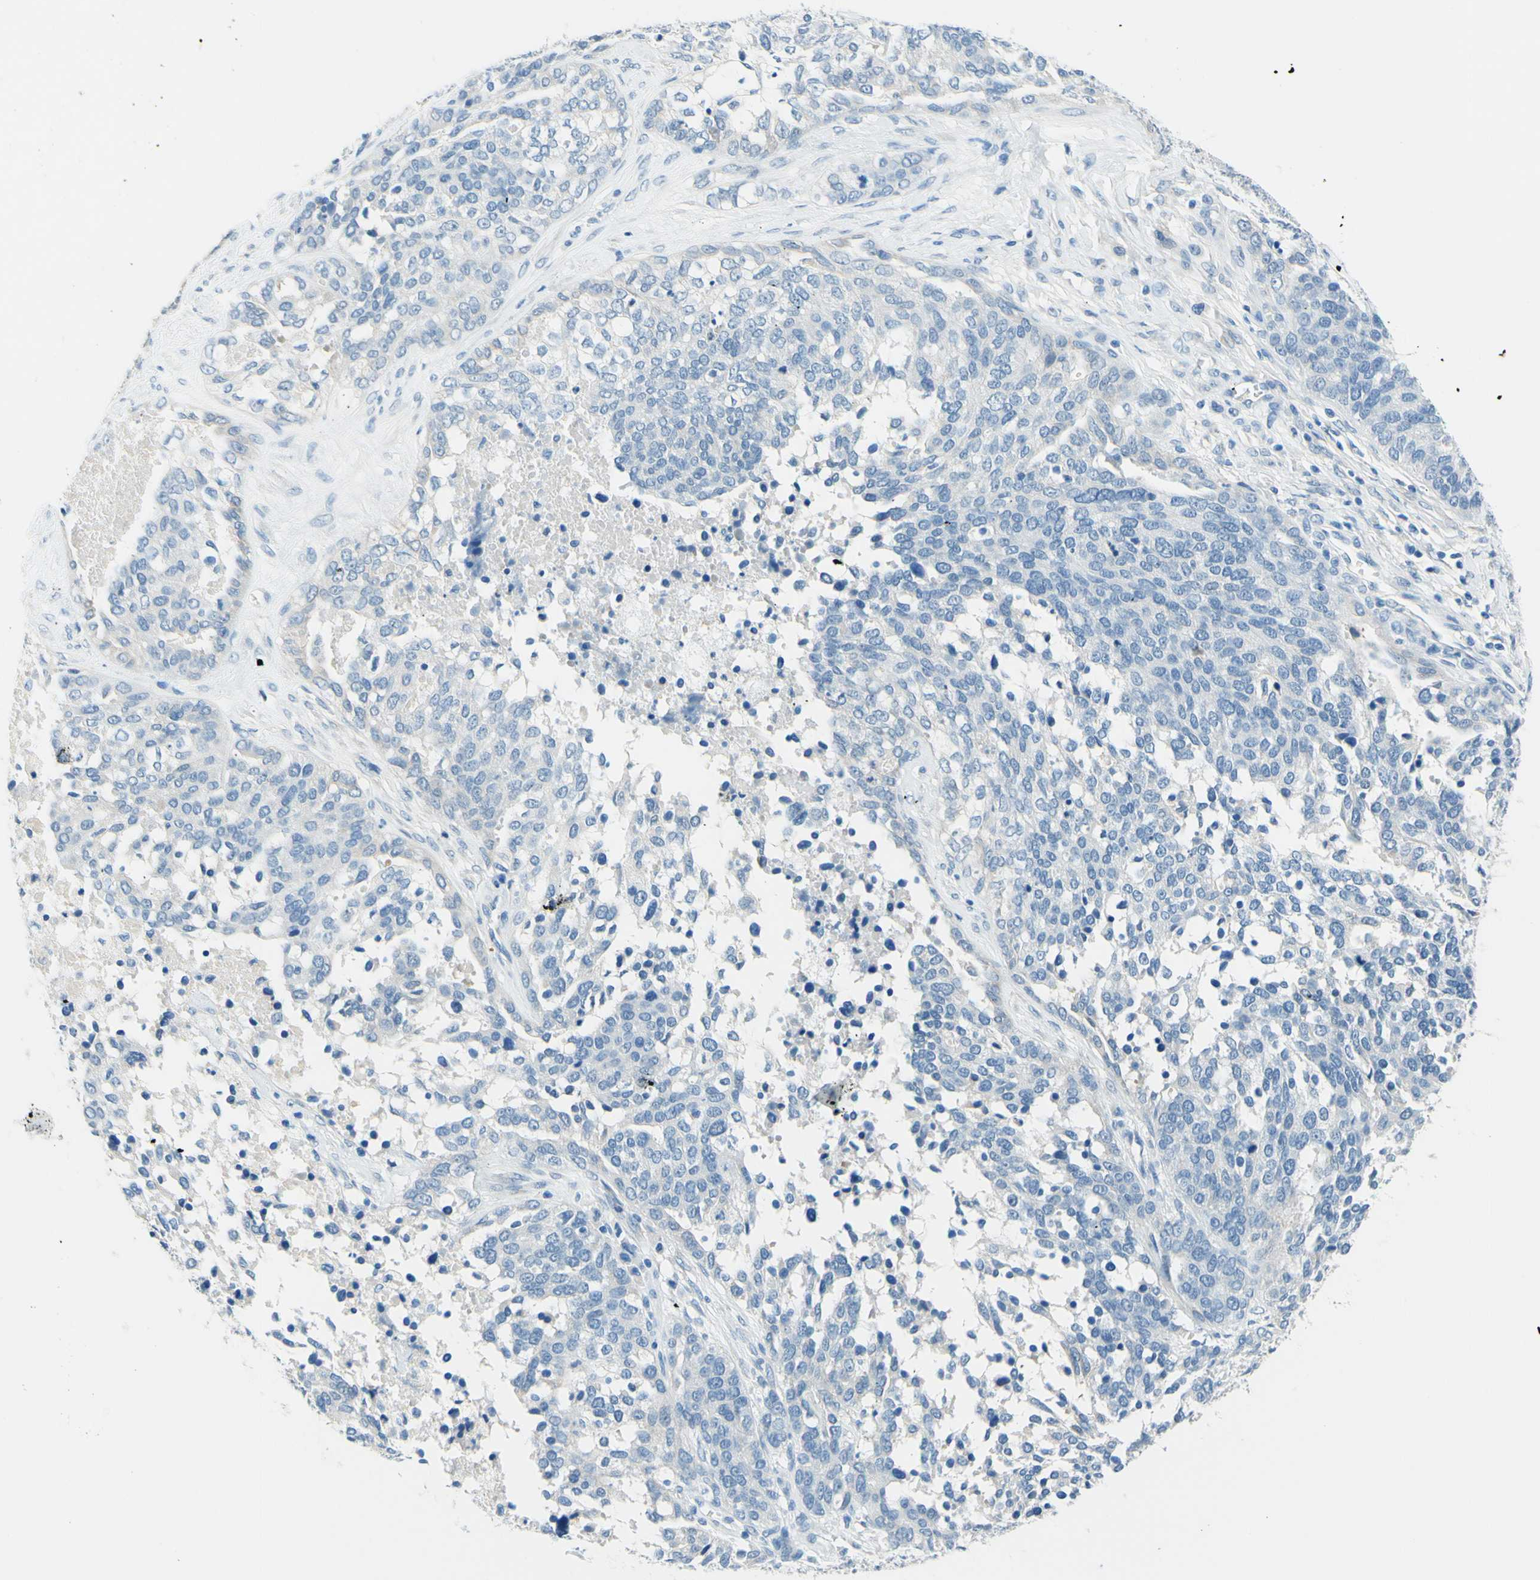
{"staining": {"intensity": "negative", "quantity": "none", "location": "none"}, "tissue": "ovarian cancer", "cell_type": "Tumor cells", "image_type": "cancer", "snomed": [{"axis": "morphology", "description": "Cystadenocarcinoma, serous, NOS"}, {"axis": "topography", "description": "Ovary"}], "caption": "IHC photomicrograph of neoplastic tissue: human serous cystadenocarcinoma (ovarian) stained with DAB (3,3'-diaminobenzidine) displays no significant protein expression in tumor cells.", "gene": "PASD1", "patient": {"sex": "female", "age": 44}}